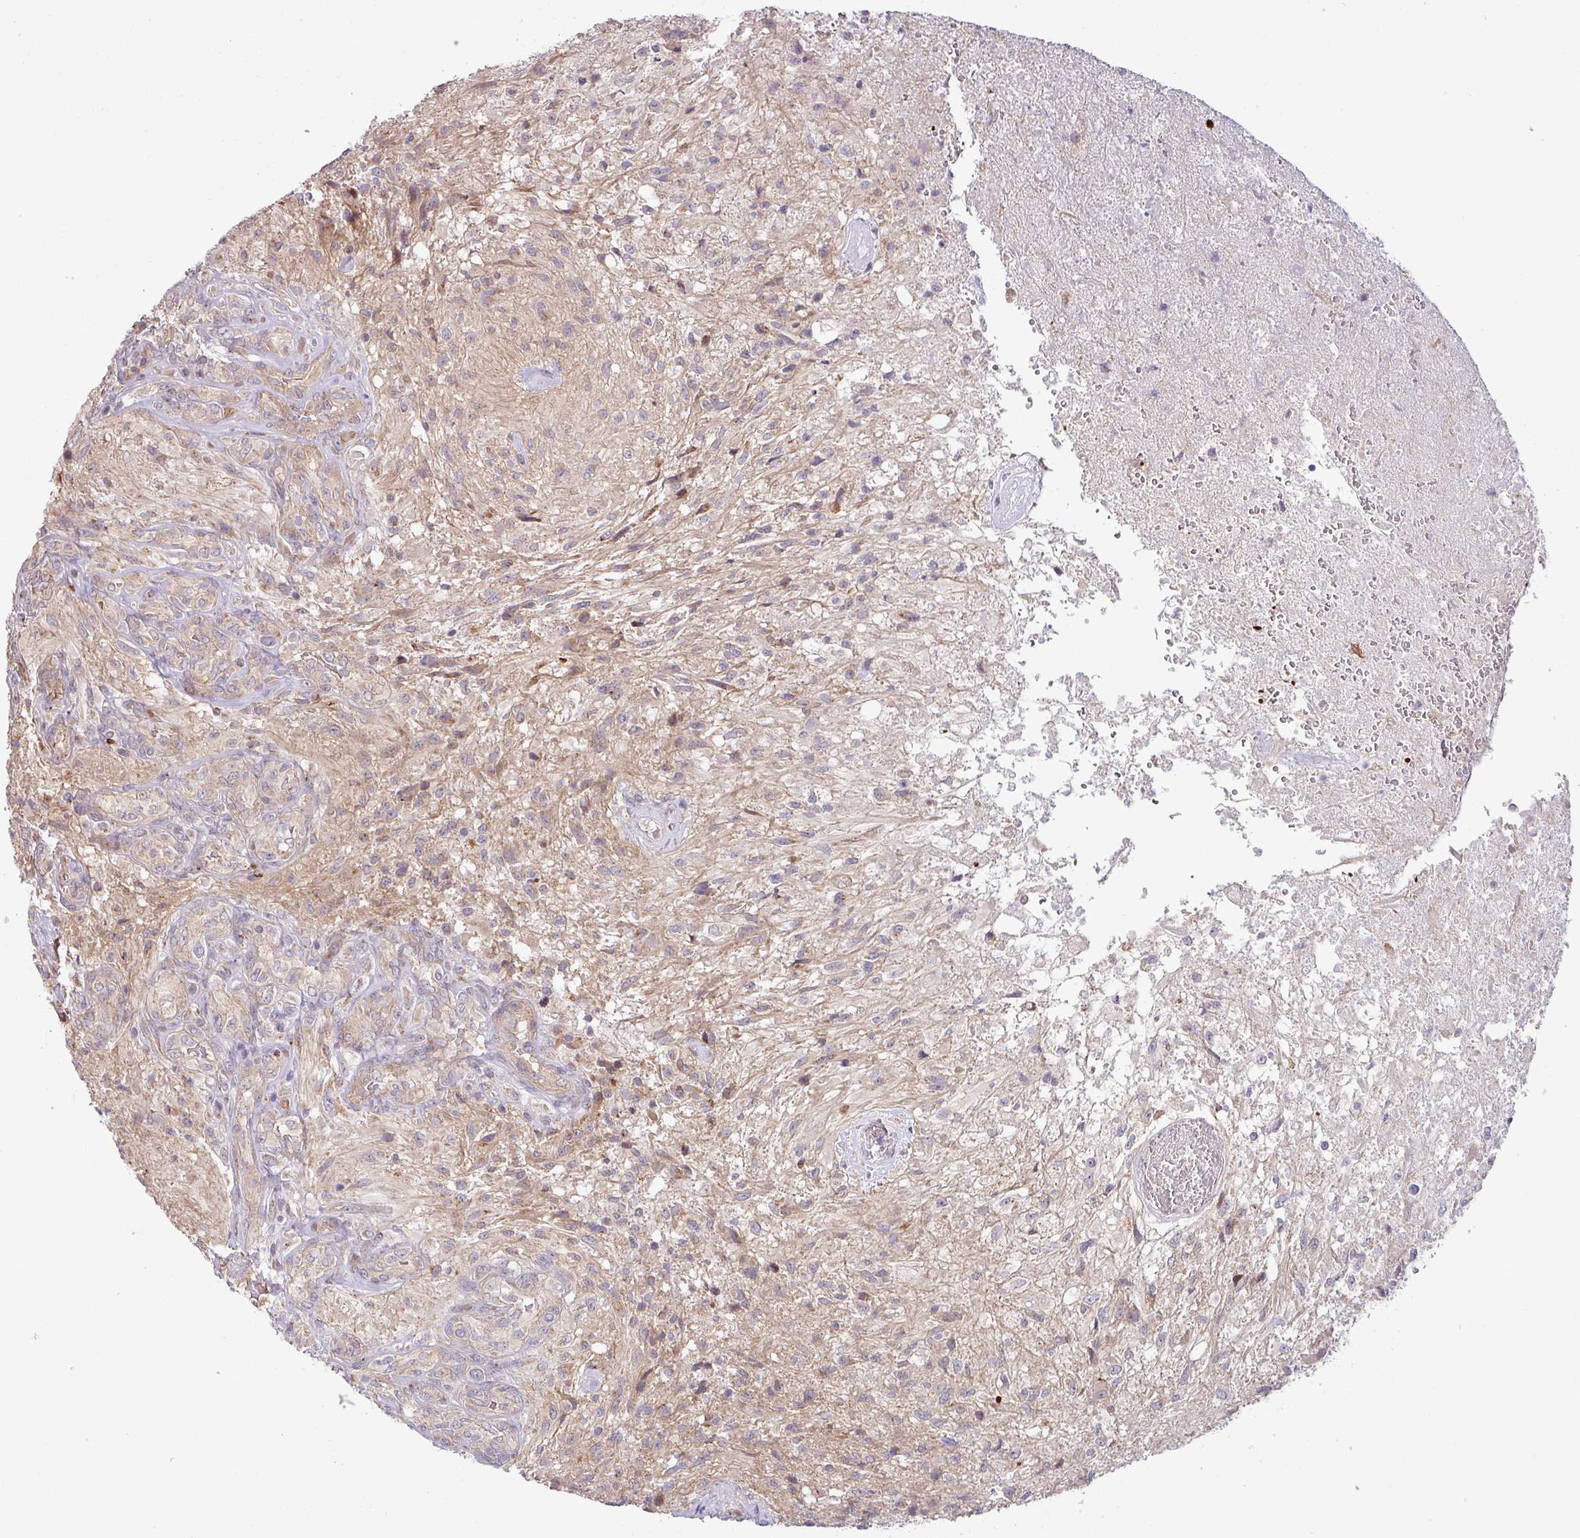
{"staining": {"intensity": "moderate", "quantity": "<25%", "location": "cytoplasmic/membranous"}, "tissue": "glioma", "cell_type": "Tumor cells", "image_type": "cancer", "snomed": [{"axis": "morphology", "description": "Glioma, malignant, High grade"}, {"axis": "topography", "description": "Brain"}], "caption": "Immunohistochemistry micrograph of malignant glioma (high-grade) stained for a protein (brown), which exhibits low levels of moderate cytoplasmic/membranous staining in about <25% of tumor cells.", "gene": "TIMMDC1", "patient": {"sex": "male", "age": 56}}